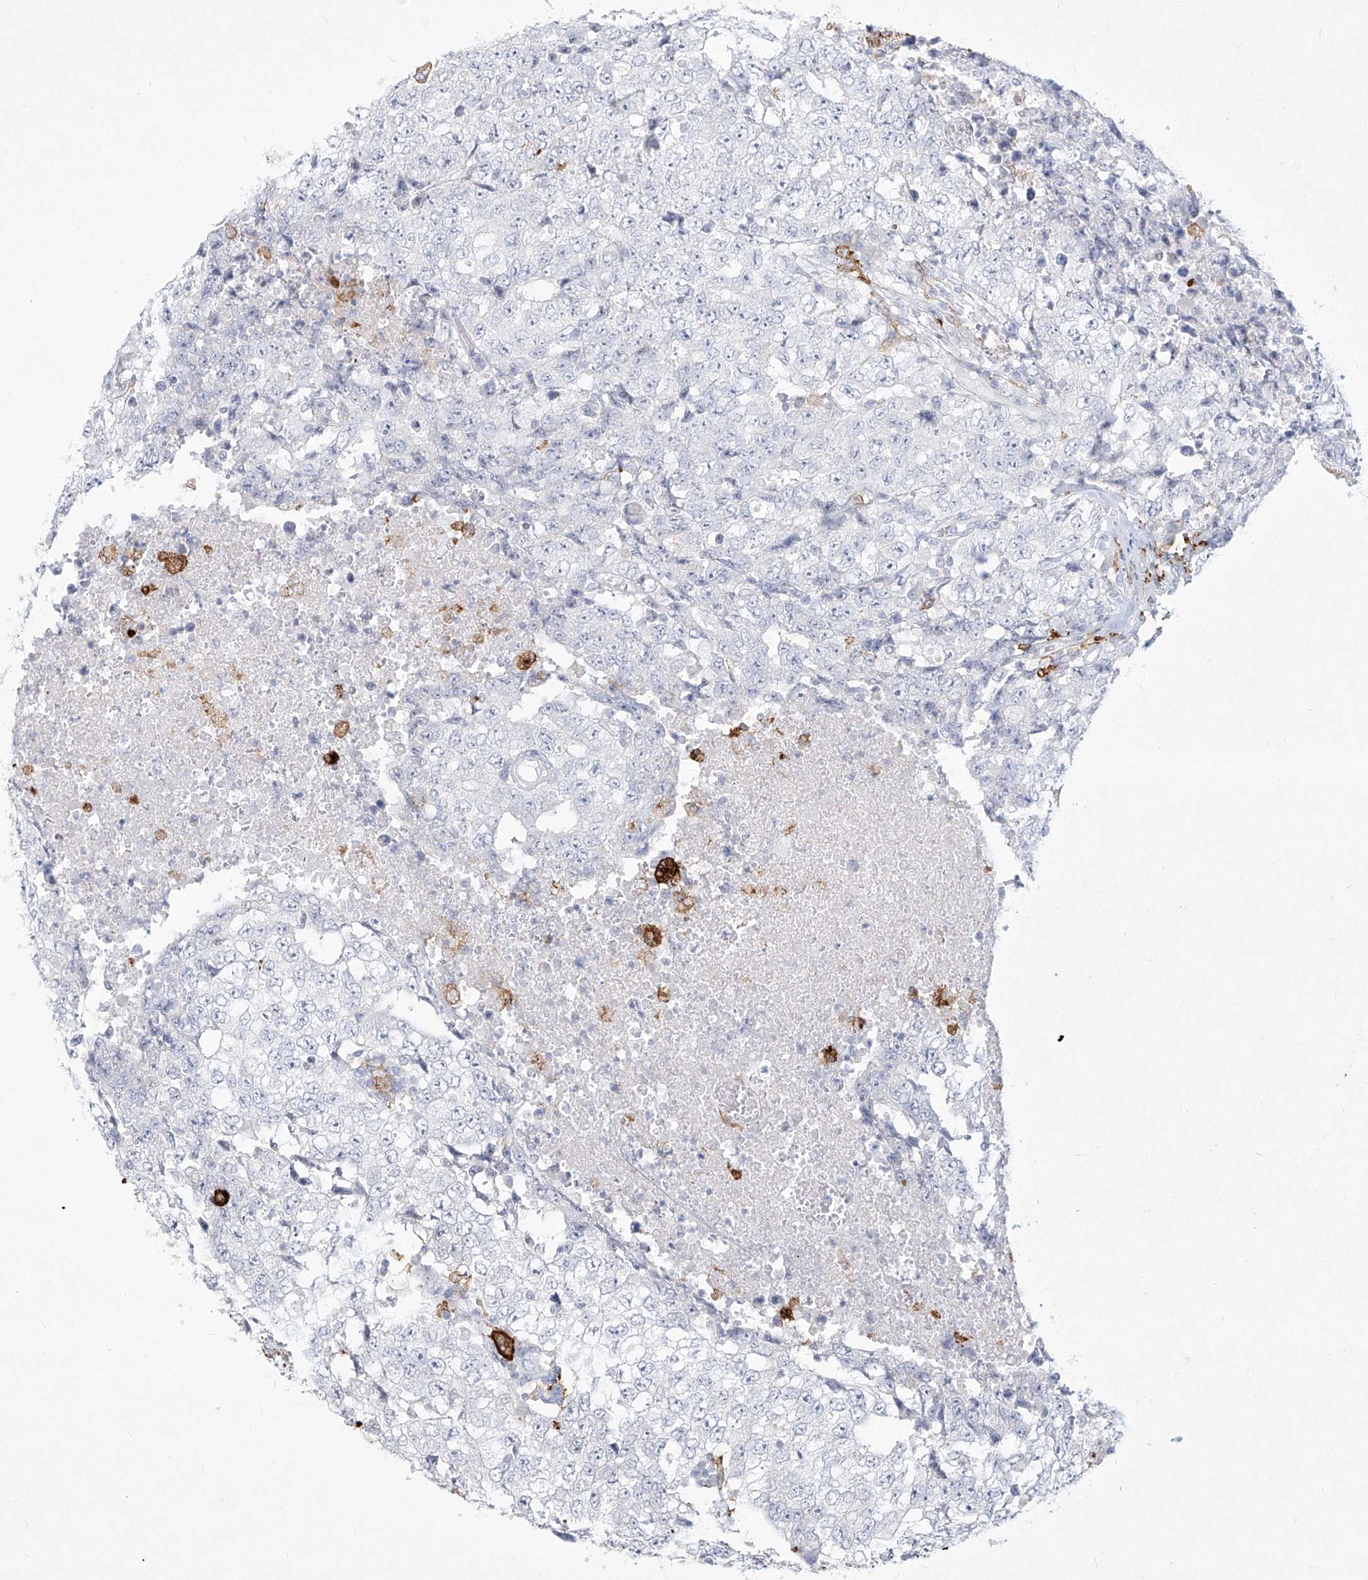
{"staining": {"intensity": "negative", "quantity": "none", "location": "none"}, "tissue": "testis cancer", "cell_type": "Tumor cells", "image_type": "cancer", "snomed": [{"axis": "morphology", "description": "Necrosis, NOS"}, {"axis": "morphology", "description": "Carcinoma, Embryonal, NOS"}, {"axis": "topography", "description": "Testis"}], "caption": "An IHC image of testis cancer is shown. There is no staining in tumor cells of testis cancer.", "gene": "CD209", "patient": {"sex": "male", "age": 19}}